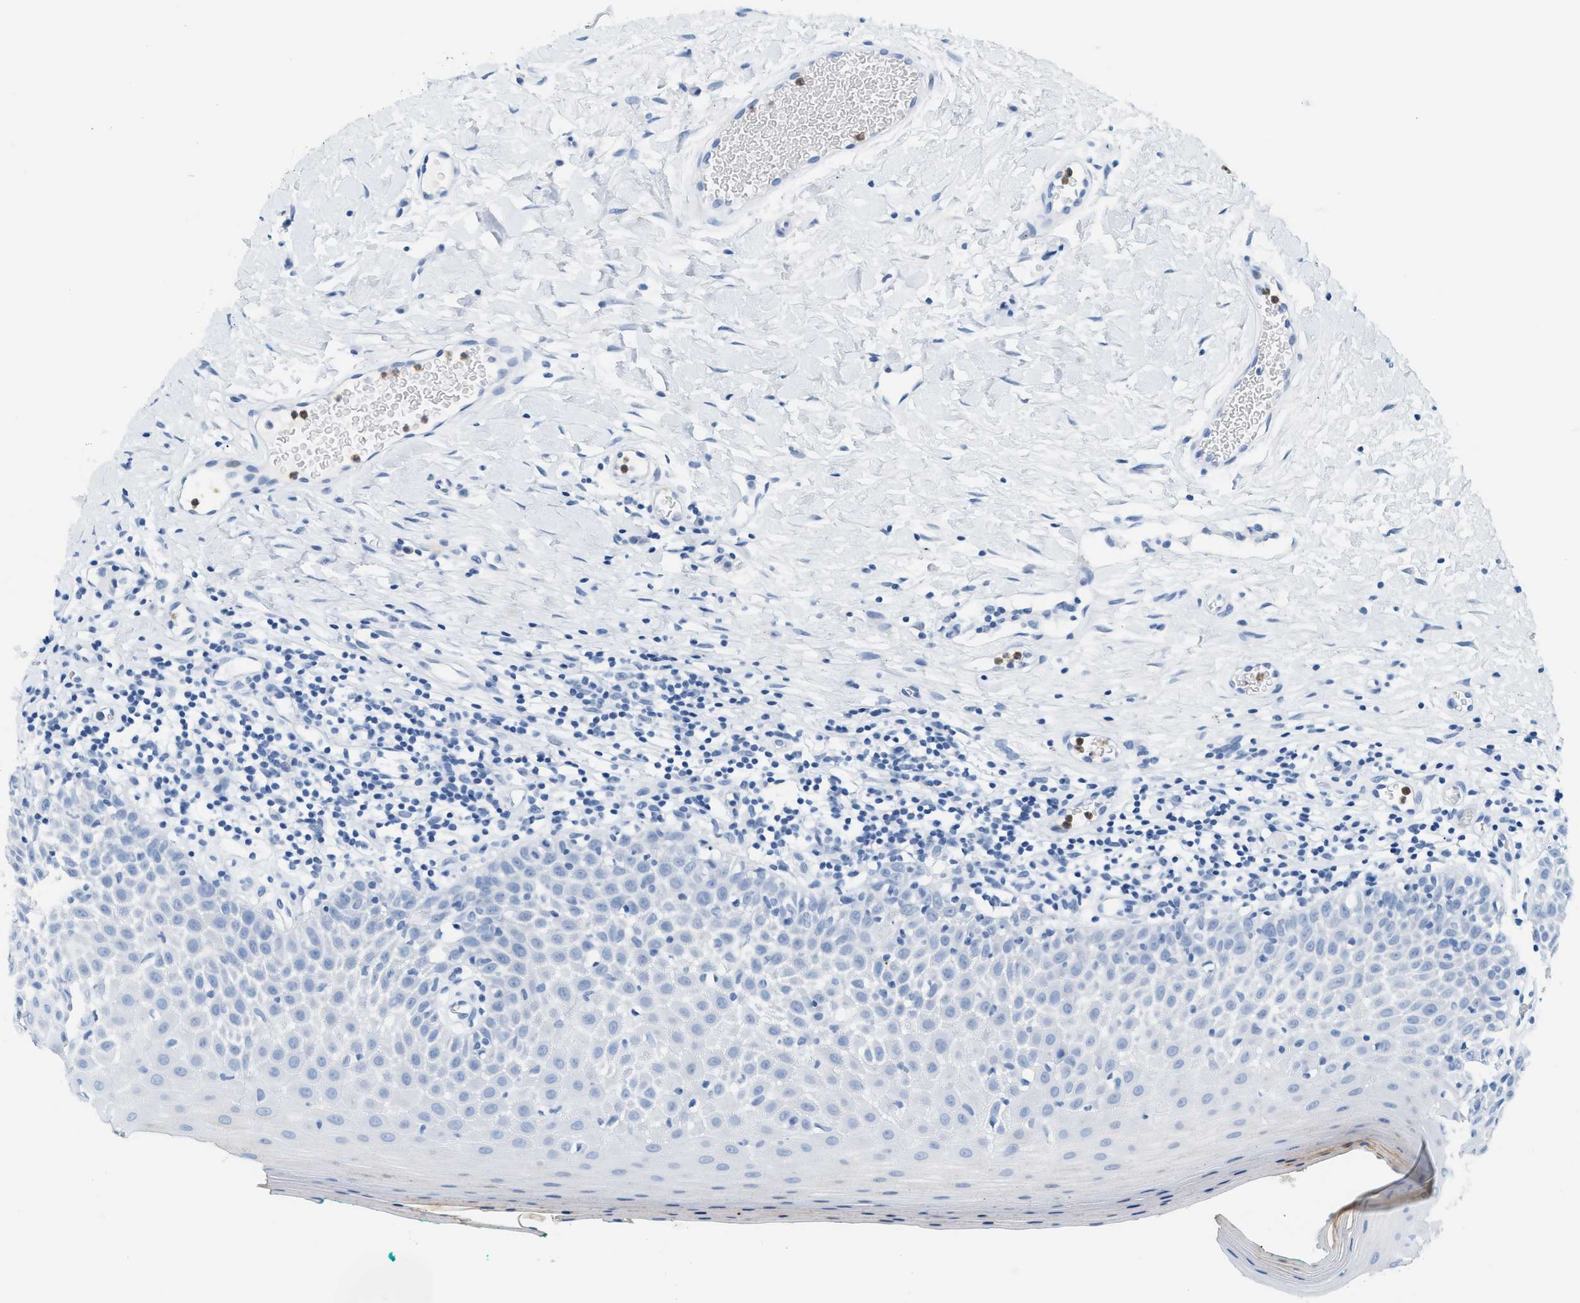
{"staining": {"intensity": "negative", "quantity": "none", "location": "none"}, "tissue": "oral mucosa", "cell_type": "Squamous epithelial cells", "image_type": "normal", "snomed": [{"axis": "morphology", "description": "Normal tissue, NOS"}, {"axis": "topography", "description": "Skeletal muscle"}, {"axis": "topography", "description": "Oral tissue"}], "caption": "This is an immunohistochemistry (IHC) image of normal oral mucosa. There is no expression in squamous epithelial cells.", "gene": "LCN2", "patient": {"sex": "male", "age": 58}}